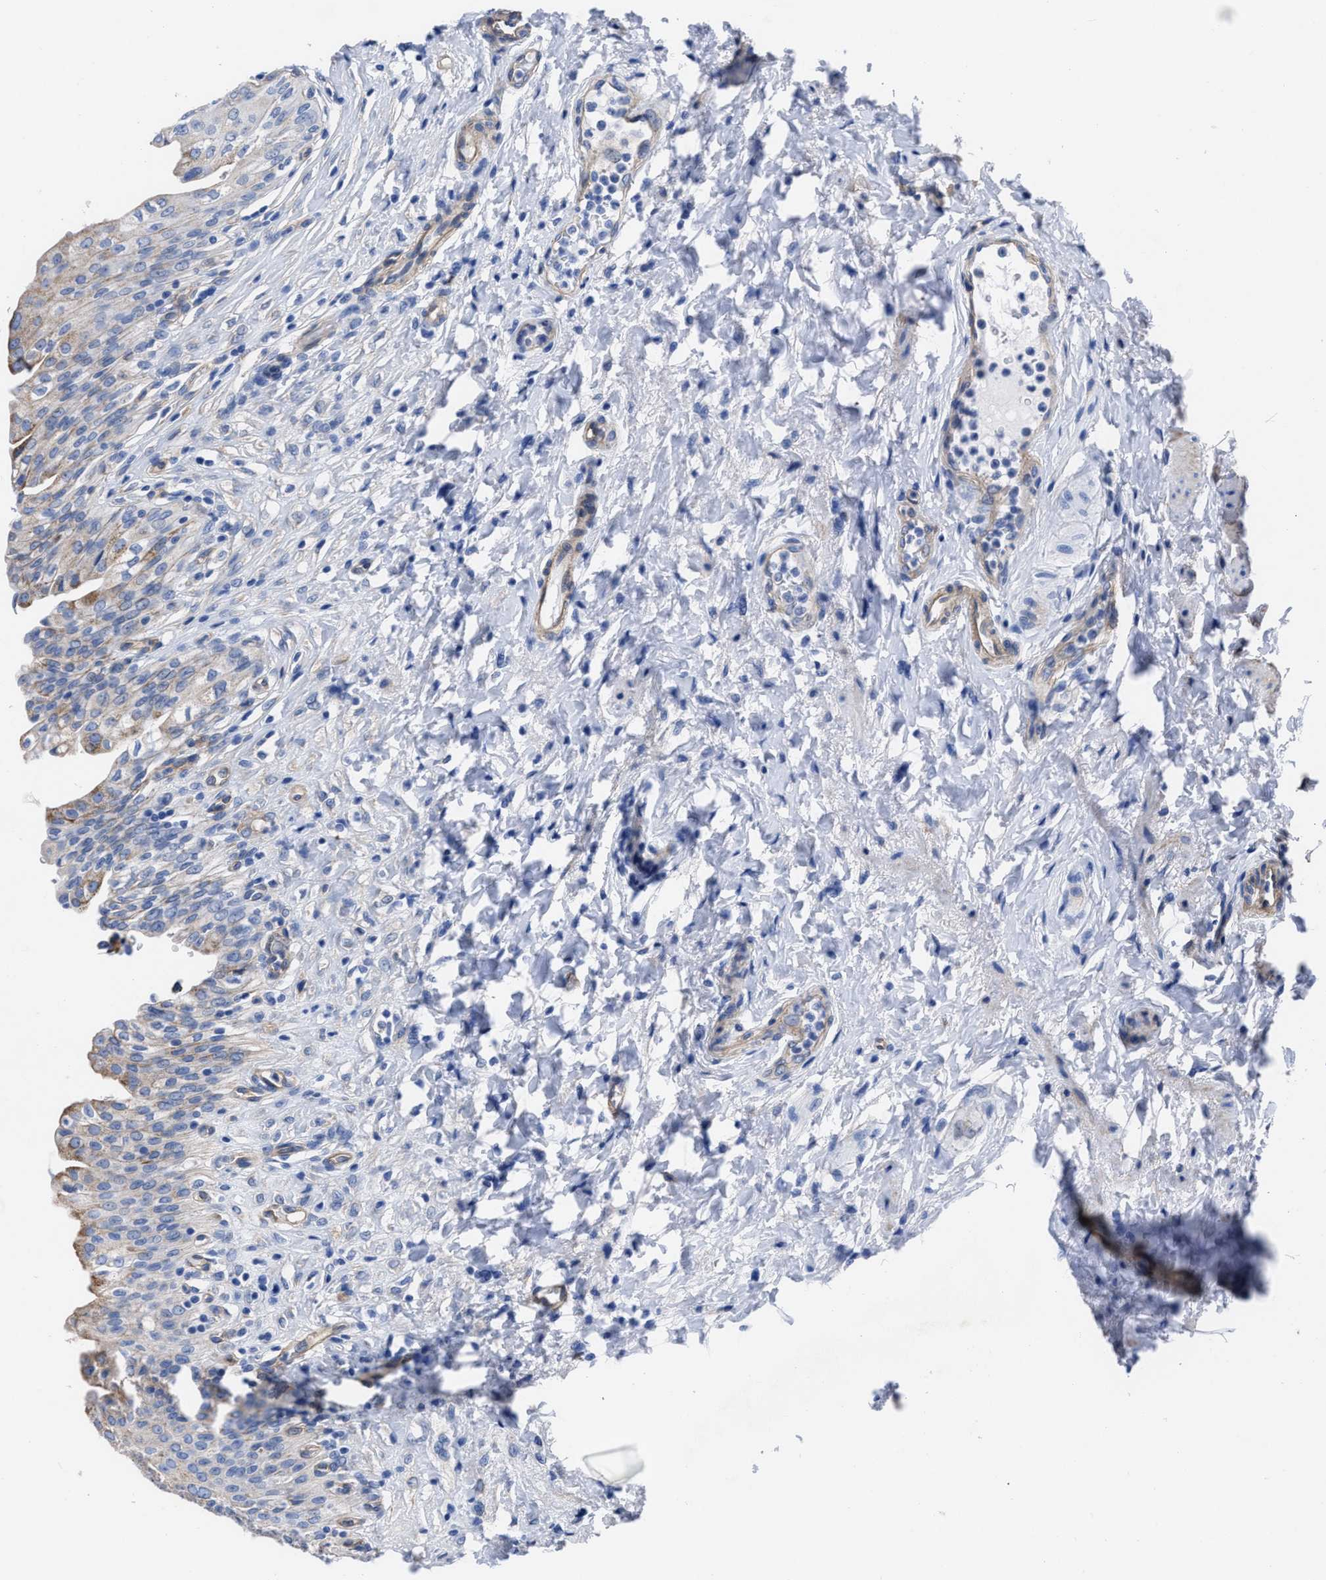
{"staining": {"intensity": "moderate", "quantity": "<25%", "location": "cytoplasmic/membranous"}, "tissue": "urinary bladder", "cell_type": "Urothelial cells", "image_type": "normal", "snomed": [{"axis": "morphology", "description": "Urothelial carcinoma, High grade"}, {"axis": "topography", "description": "Urinary bladder"}], "caption": "A micrograph of urinary bladder stained for a protein reveals moderate cytoplasmic/membranous brown staining in urothelial cells.", "gene": "KCNMB3", "patient": {"sex": "male", "age": 46}}